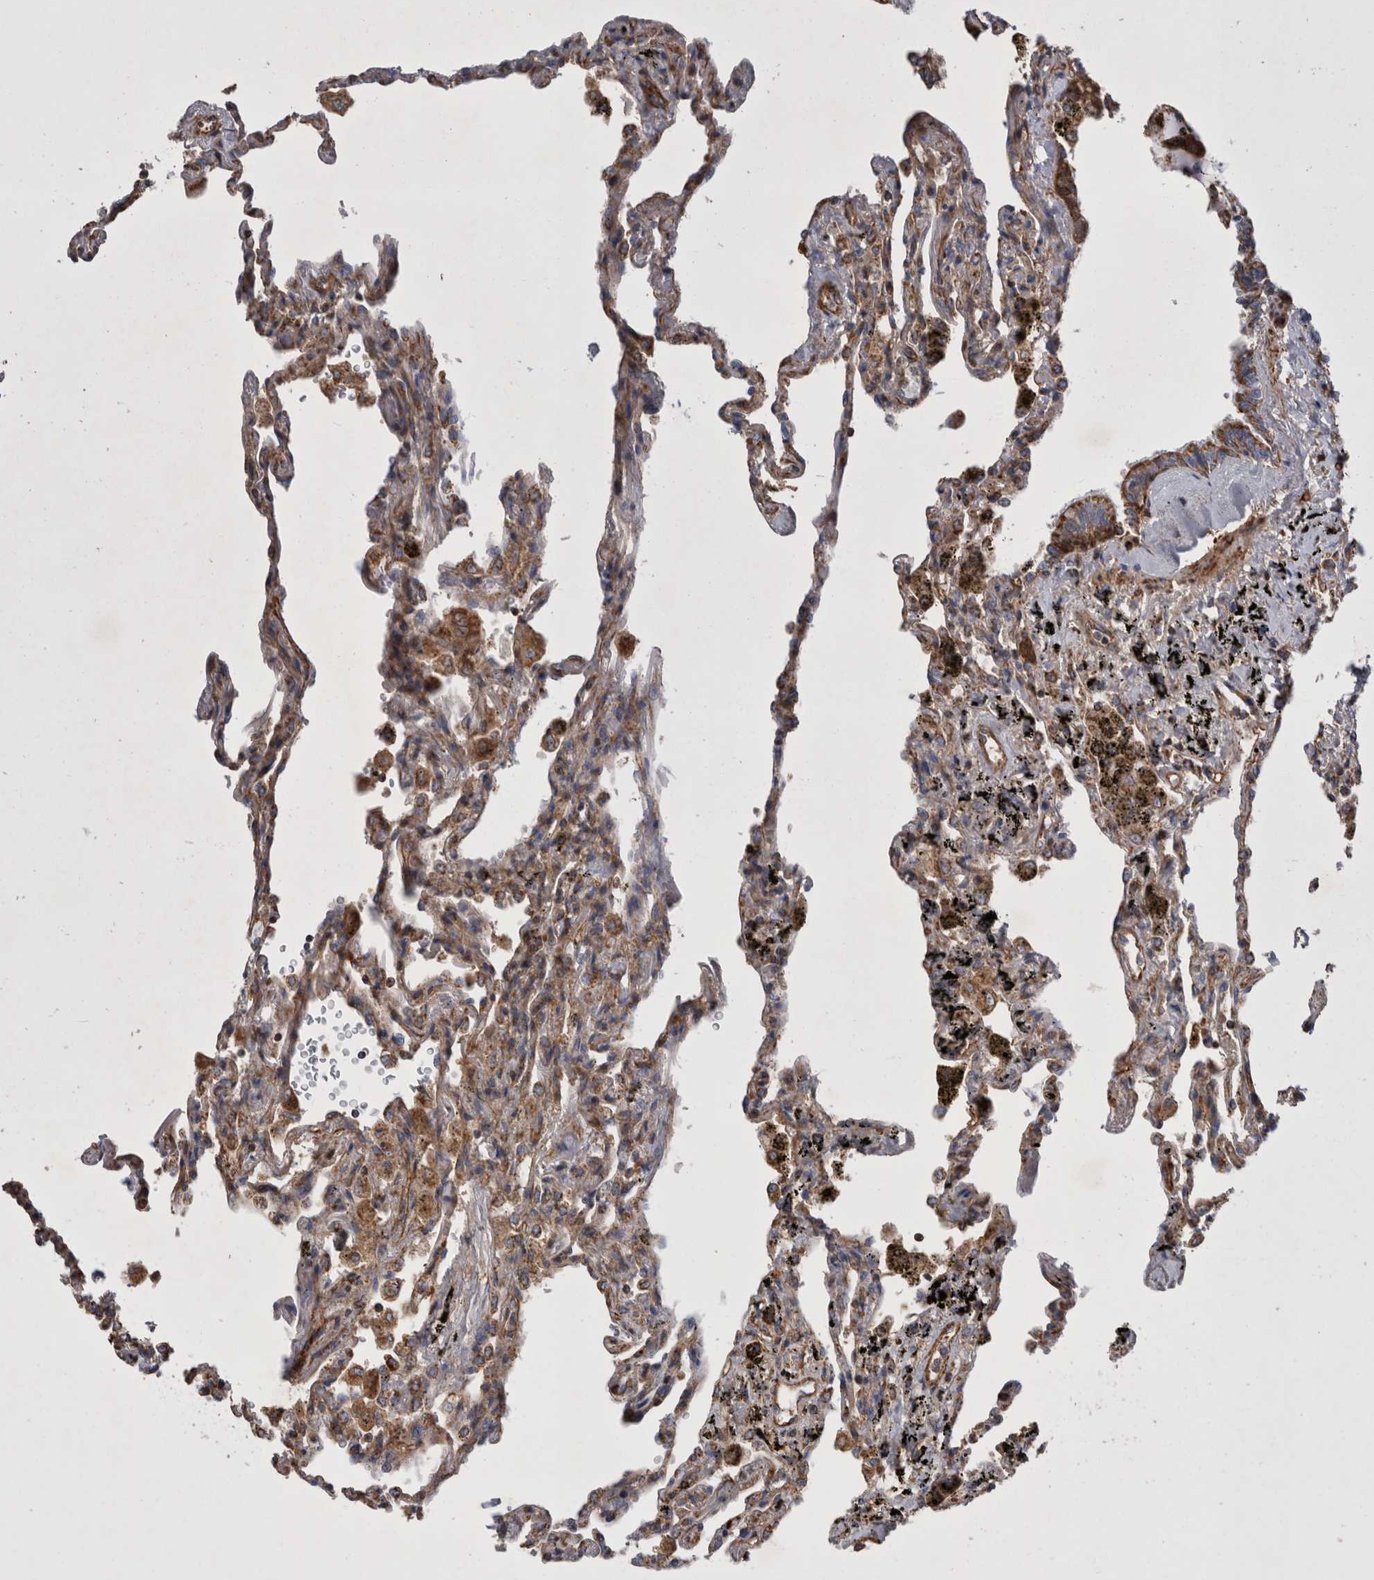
{"staining": {"intensity": "weak", "quantity": "25%-75%", "location": "cytoplasmic/membranous"}, "tissue": "lung", "cell_type": "Alveolar cells", "image_type": "normal", "snomed": [{"axis": "morphology", "description": "Normal tissue, NOS"}, {"axis": "topography", "description": "Lung"}], "caption": "High-power microscopy captured an IHC photomicrograph of unremarkable lung, revealing weak cytoplasmic/membranous staining in about 25%-75% of alveolar cells. The protein of interest is stained brown, and the nuclei are stained in blue (DAB IHC with brightfield microscopy, high magnification).", "gene": "SFXN2", "patient": {"sex": "male", "age": 59}}